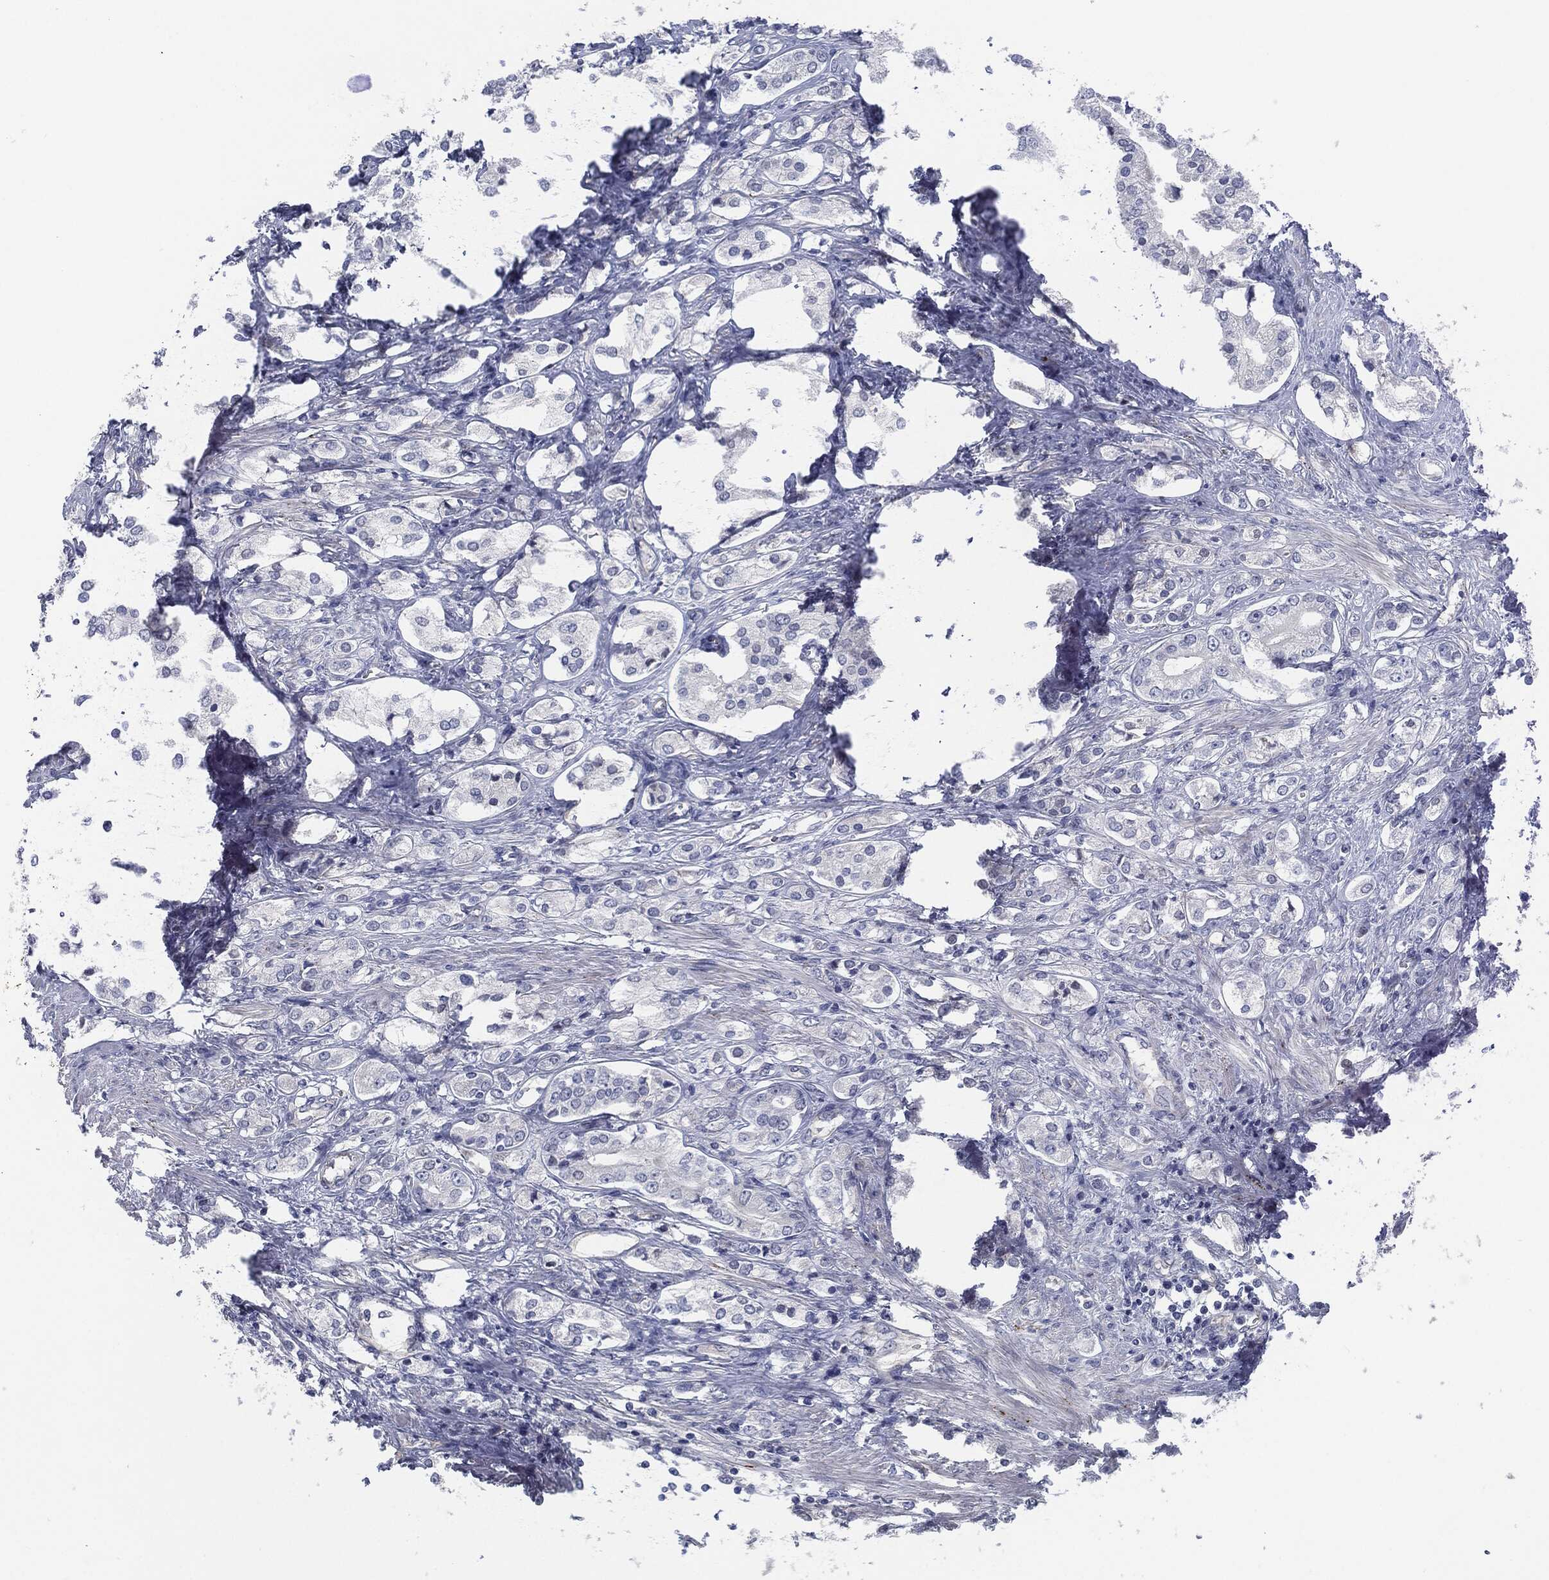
{"staining": {"intensity": "negative", "quantity": "none", "location": "none"}, "tissue": "prostate cancer", "cell_type": "Tumor cells", "image_type": "cancer", "snomed": [{"axis": "morphology", "description": "Adenocarcinoma, NOS"}, {"axis": "topography", "description": "Prostate and seminal vesicle, NOS"}, {"axis": "topography", "description": "Prostate"}], "caption": "IHC of human prostate cancer (adenocarcinoma) demonstrates no expression in tumor cells.", "gene": "CD27", "patient": {"sex": "male", "age": 67}}